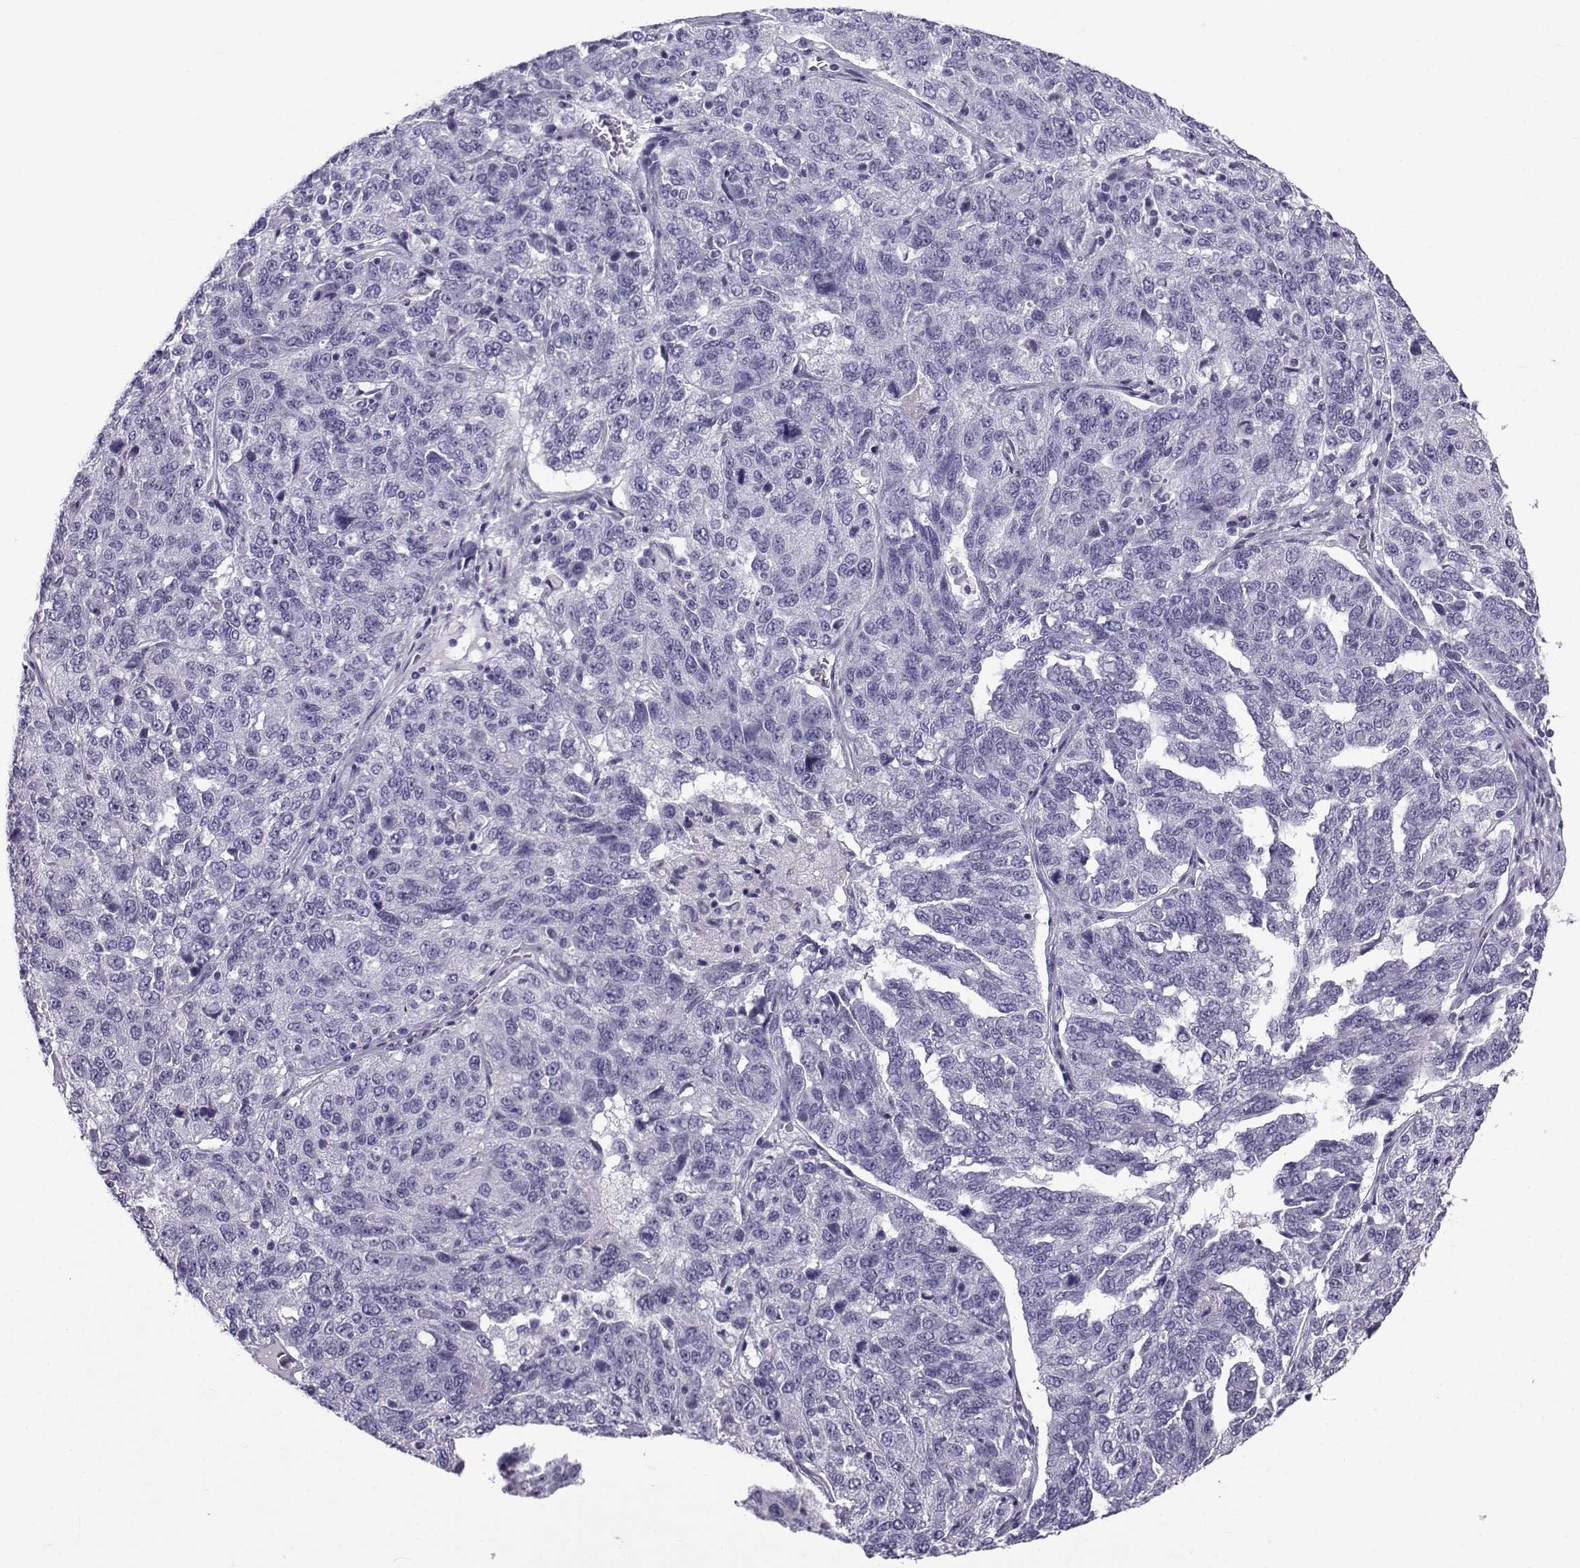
{"staining": {"intensity": "negative", "quantity": "none", "location": "none"}, "tissue": "ovarian cancer", "cell_type": "Tumor cells", "image_type": "cancer", "snomed": [{"axis": "morphology", "description": "Cystadenocarcinoma, serous, NOS"}, {"axis": "topography", "description": "Ovary"}], "caption": "Ovarian serous cystadenocarcinoma was stained to show a protein in brown. There is no significant positivity in tumor cells.", "gene": "SPANXD", "patient": {"sex": "female", "age": 71}}